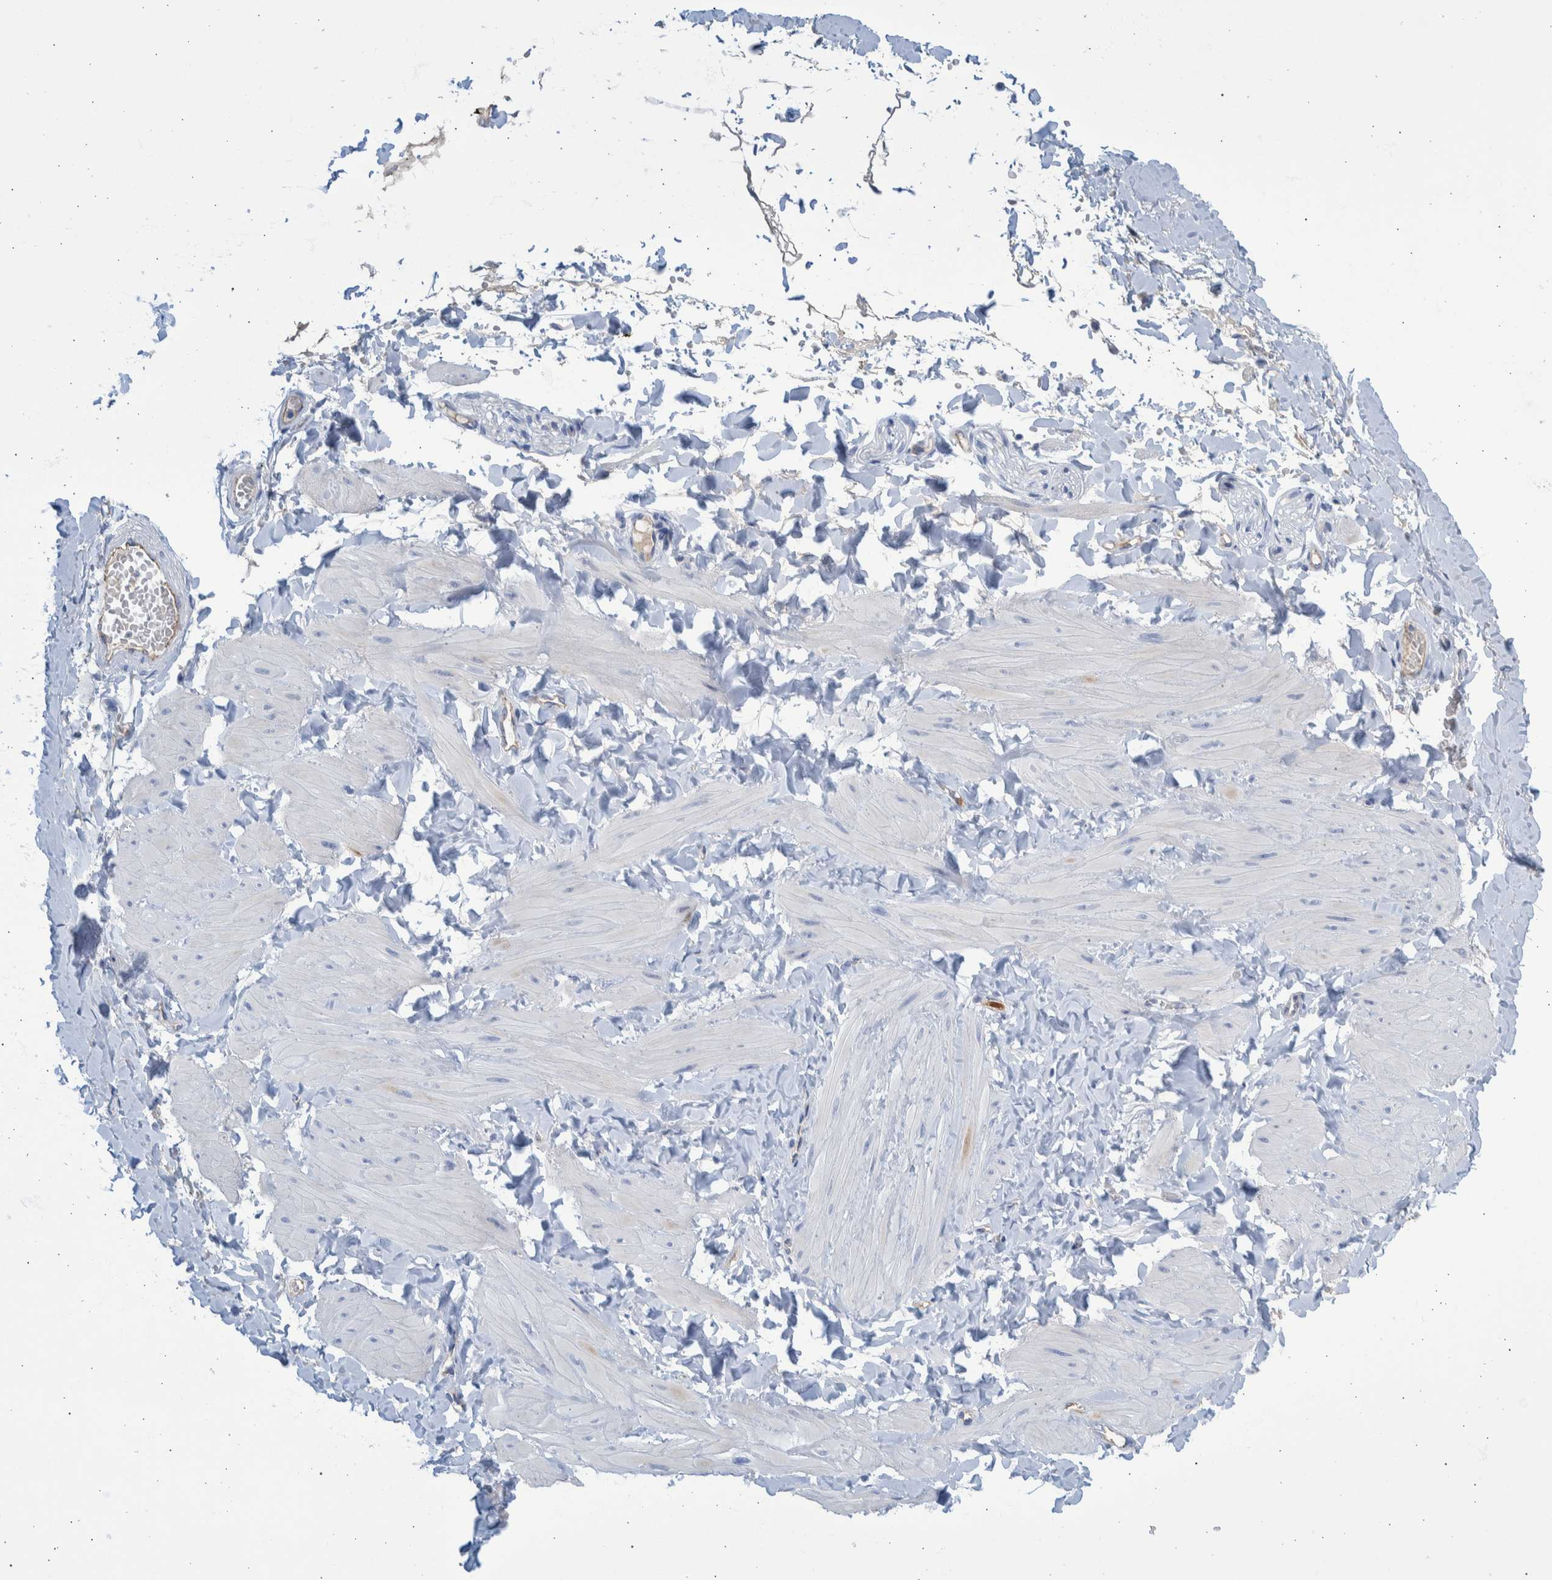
{"staining": {"intensity": "negative", "quantity": "none", "location": "none"}, "tissue": "adipose tissue", "cell_type": "Adipocytes", "image_type": "normal", "snomed": [{"axis": "morphology", "description": "Normal tissue, NOS"}, {"axis": "topography", "description": "Adipose tissue"}, {"axis": "topography", "description": "Vascular tissue"}, {"axis": "topography", "description": "Peripheral nerve tissue"}], "caption": "Adipocytes are negative for protein expression in benign human adipose tissue. (DAB (3,3'-diaminobenzidine) immunohistochemistry (IHC), high magnification).", "gene": "SLC34A3", "patient": {"sex": "male", "age": 25}}